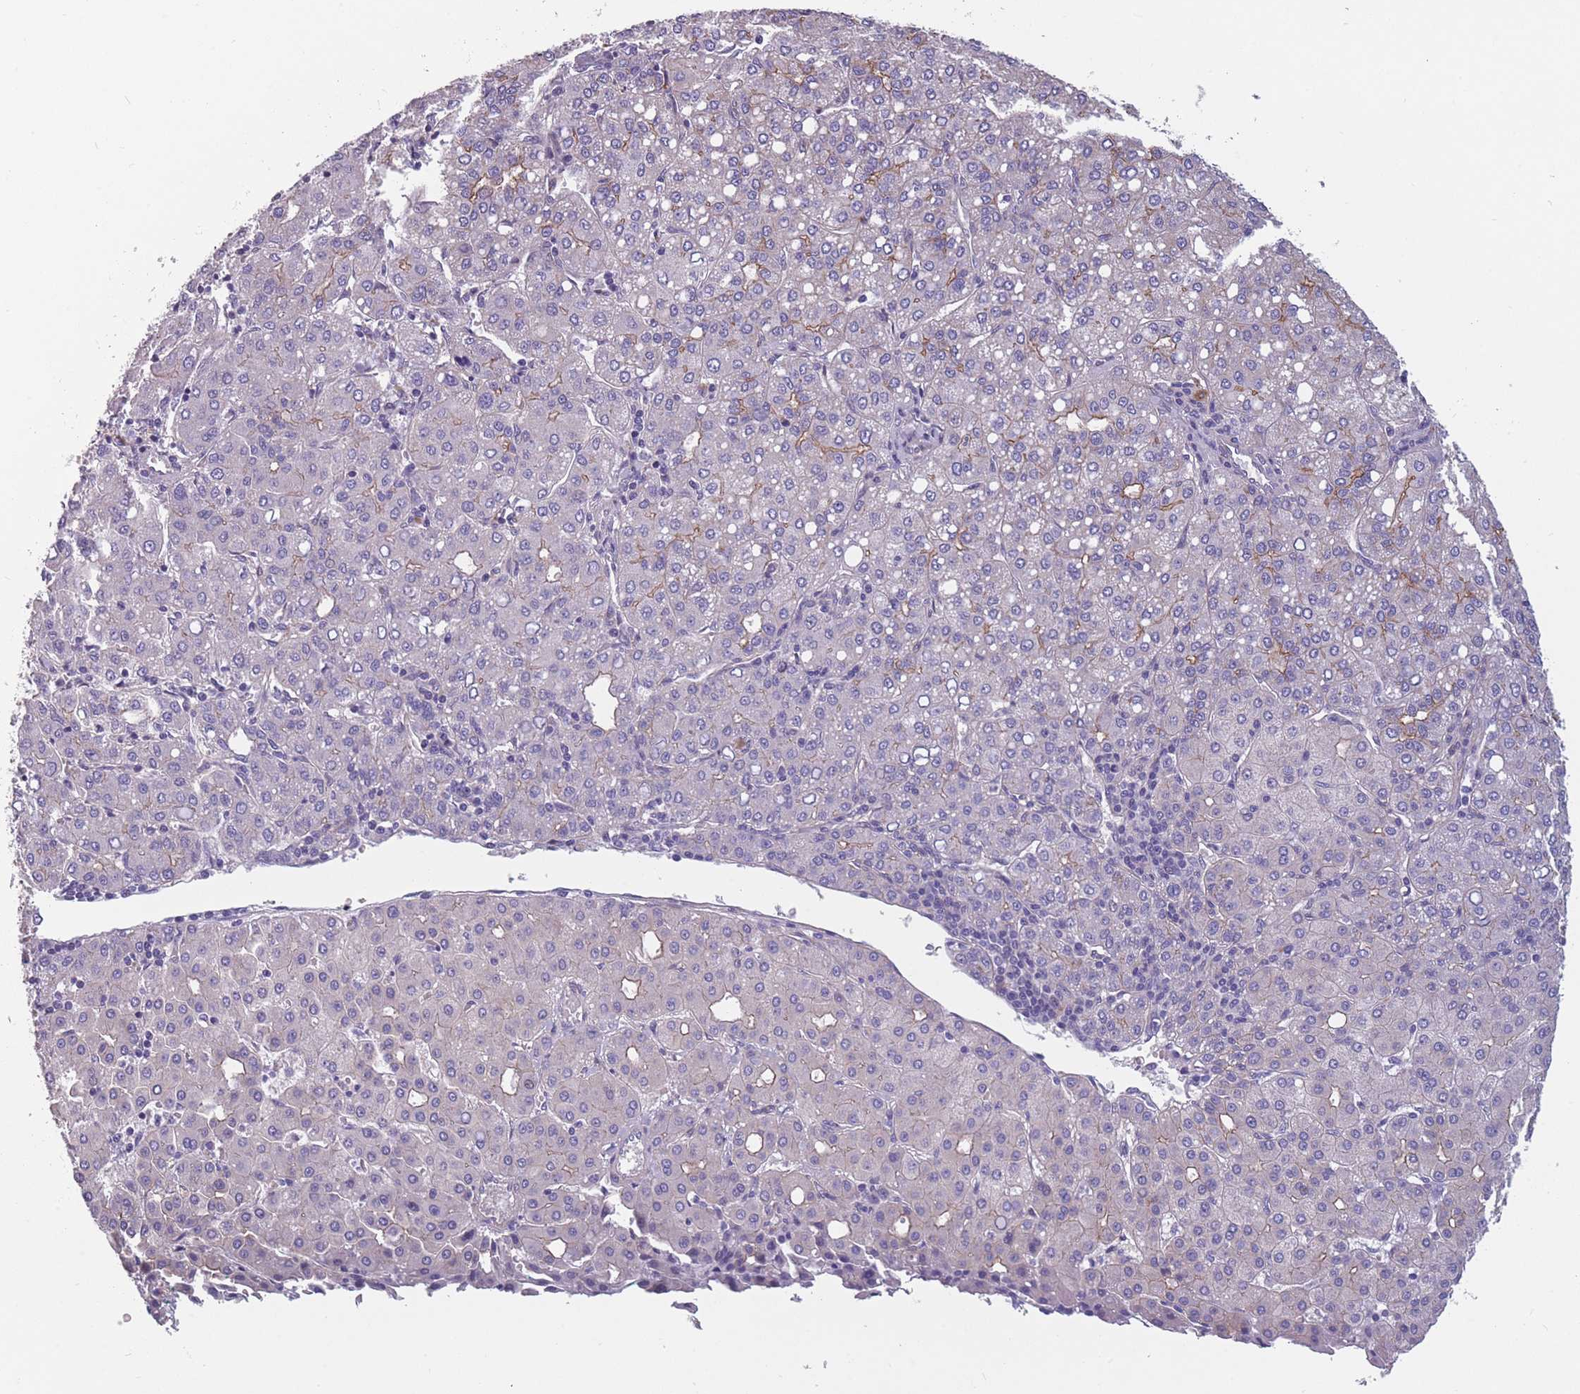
{"staining": {"intensity": "weak", "quantity": "<25%", "location": "cytoplasmic/membranous"}, "tissue": "liver cancer", "cell_type": "Tumor cells", "image_type": "cancer", "snomed": [{"axis": "morphology", "description": "Carcinoma, Hepatocellular, NOS"}, {"axis": "topography", "description": "Liver"}], "caption": "Immunohistochemical staining of human liver hepatocellular carcinoma reveals no significant expression in tumor cells. The staining is performed using DAB brown chromogen with nuclei counter-stained in using hematoxylin.", "gene": "FAM83F", "patient": {"sex": "male", "age": 65}}